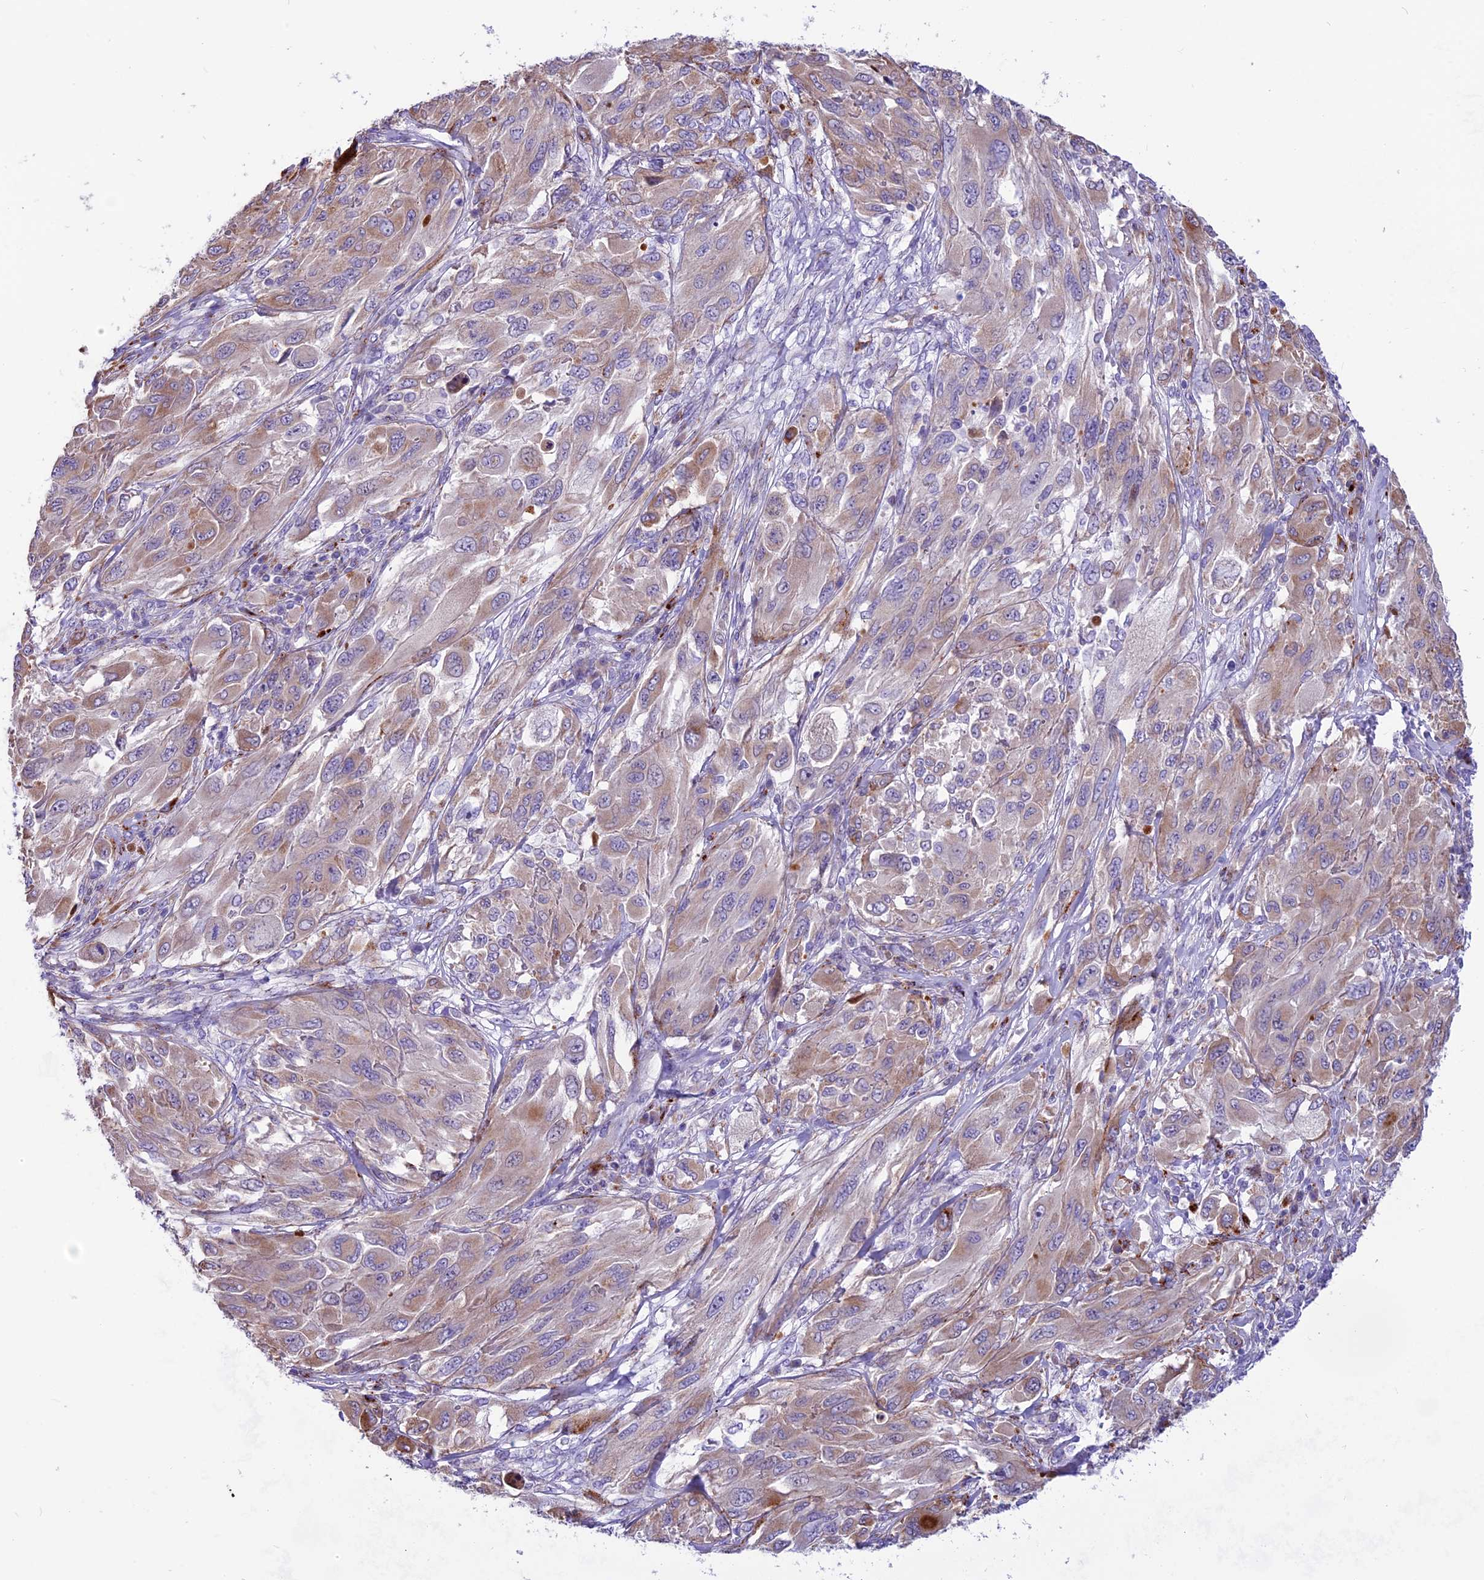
{"staining": {"intensity": "weak", "quantity": ">75%", "location": "cytoplasmic/membranous"}, "tissue": "melanoma", "cell_type": "Tumor cells", "image_type": "cancer", "snomed": [{"axis": "morphology", "description": "Malignant melanoma, NOS"}, {"axis": "topography", "description": "Skin"}], "caption": "Immunohistochemical staining of melanoma displays low levels of weak cytoplasmic/membranous staining in approximately >75% of tumor cells.", "gene": "THRSP", "patient": {"sex": "female", "age": 91}}